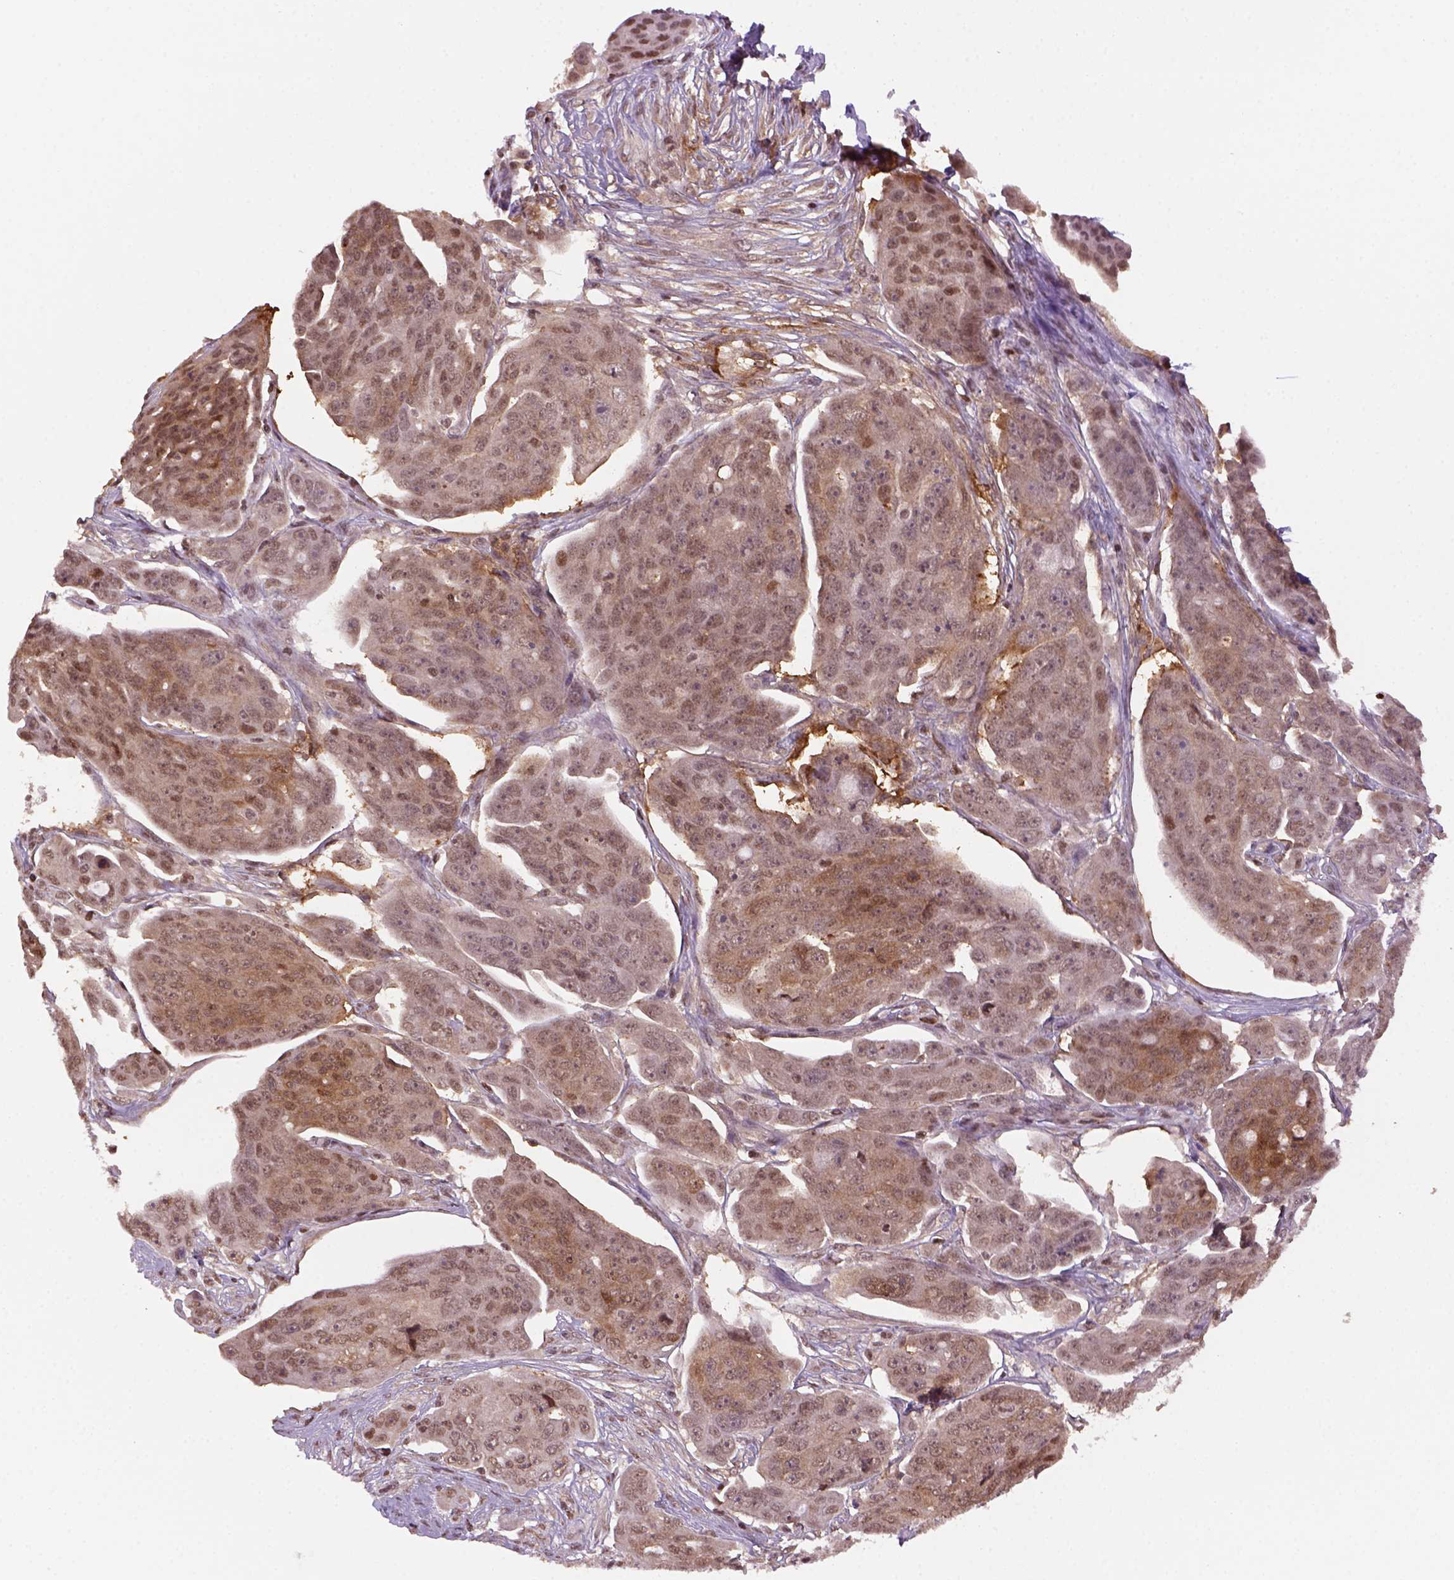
{"staining": {"intensity": "weak", "quantity": ">75%", "location": "cytoplasmic/membranous,nuclear"}, "tissue": "ovarian cancer", "cell_type": "Tumor cells", "image_type": "cancer", "snomed": [{"axis": "morphology", "description": "Carcinoma, endometroid"}, {"axis": "topography", "description": "Ovary"}], "caption": "High-magnification brightfield microscopy of ovarian cancer (endometroid carcinoma) stained with DAB (3,3'-diaminobenzidine) (brown) and counterstained with hematoxylin (blue). tumor cells exhibit weak cytoplasmic/membranous and nuclear expression is present in approximately>75% of cells.", "gene": "GOT1", "patient": {"sex": "female", "age": 70}}